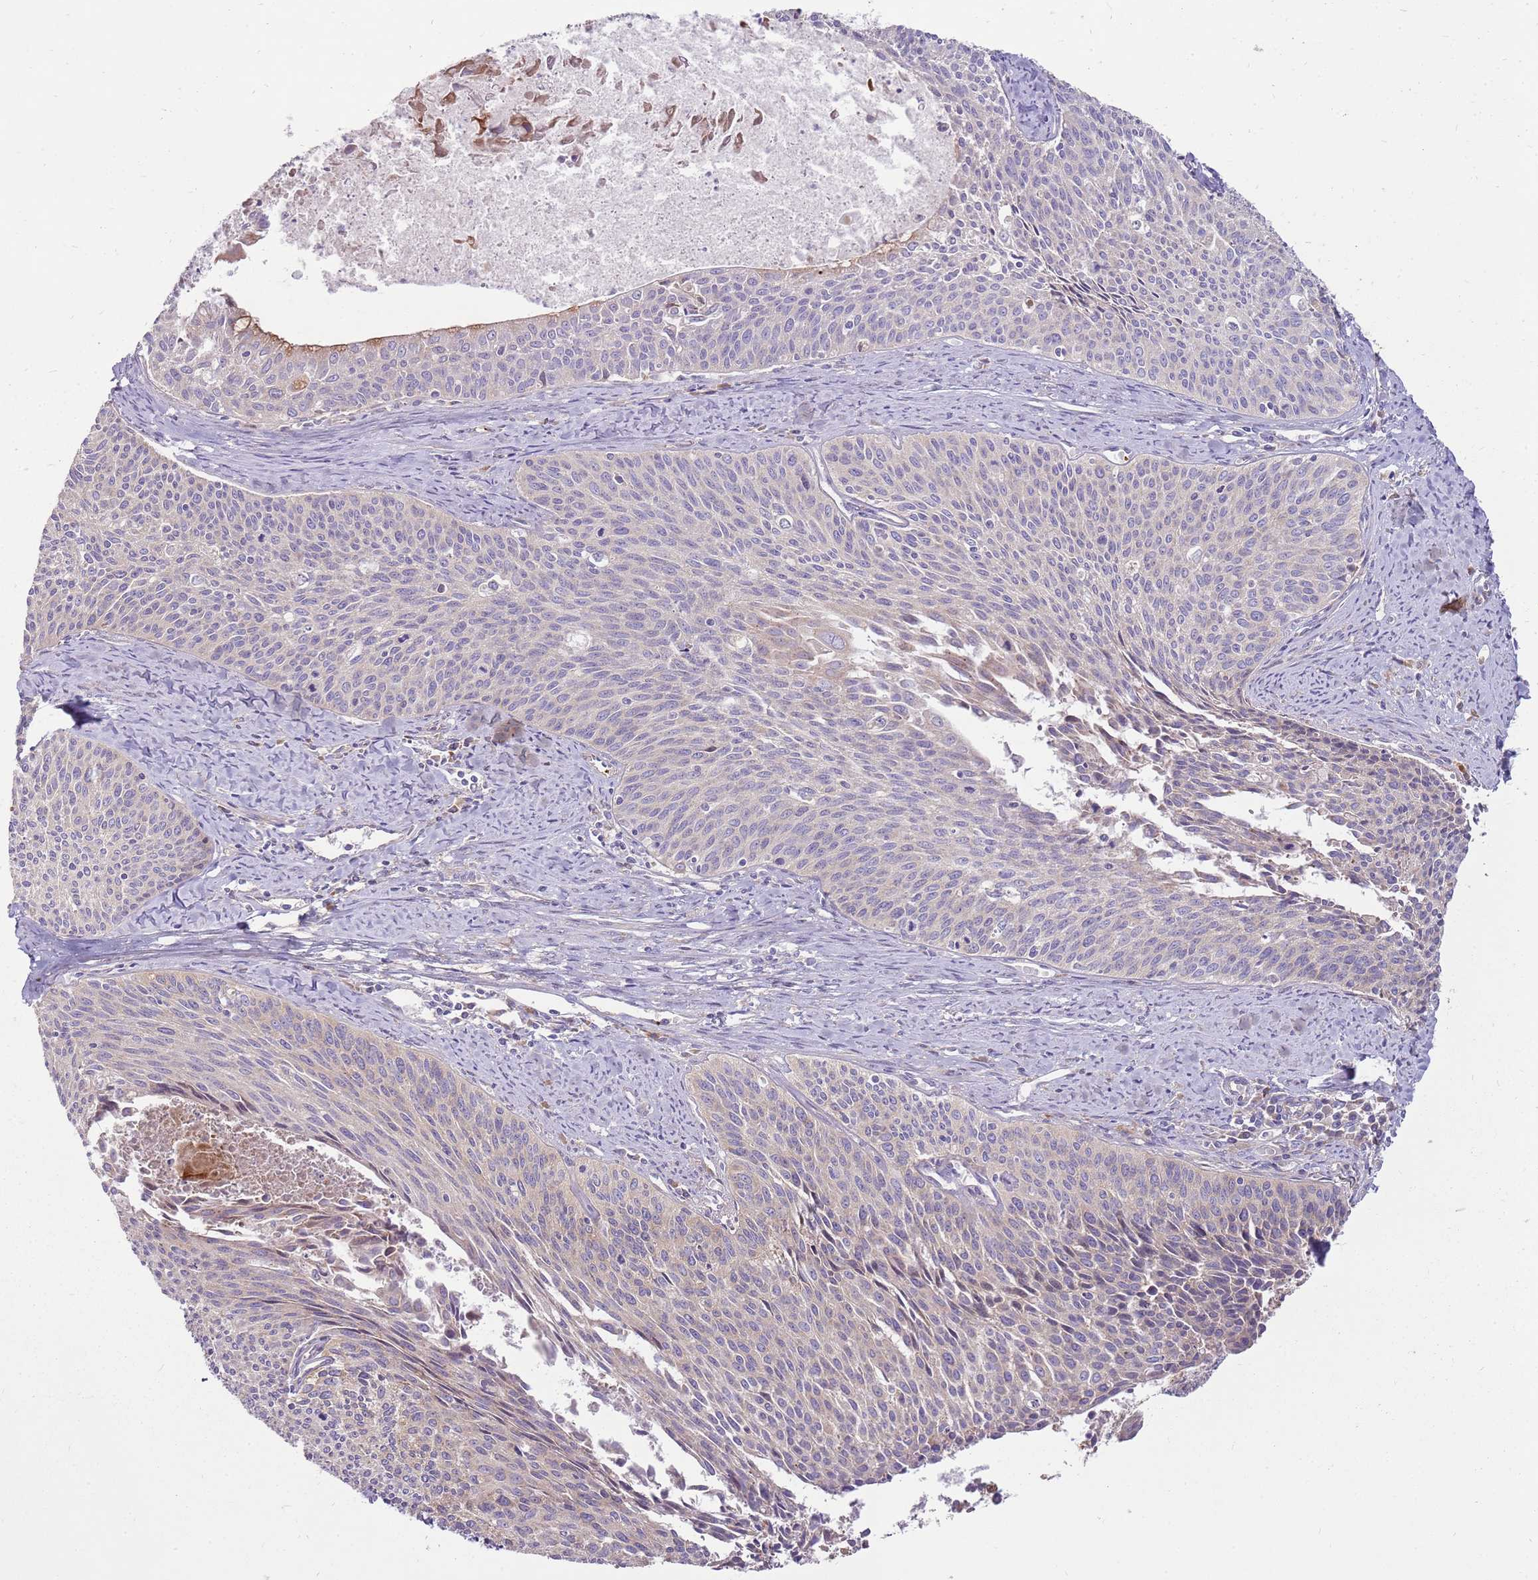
{"staining": {"intensity": "negative", "quantity": "none", "location": "none"}, "tissue": "cervical cancer", "cell_type": "Tumor cells", "image_type": "cancer", "snomed": [{"axis": "morphology", "description": "Squamous cell carcinoma, NOS"}, {"axis": "topography", "description": "Cervix"}], "caption": "Protein analysis of squamous cell carcinoma (cervical) reveals no significant expression in tumor cells. (Immunohistochemistry, brightfield microscopy, high magnification).", "gene": "EMC1", "patient": {"sex": "female", "age": 55}}